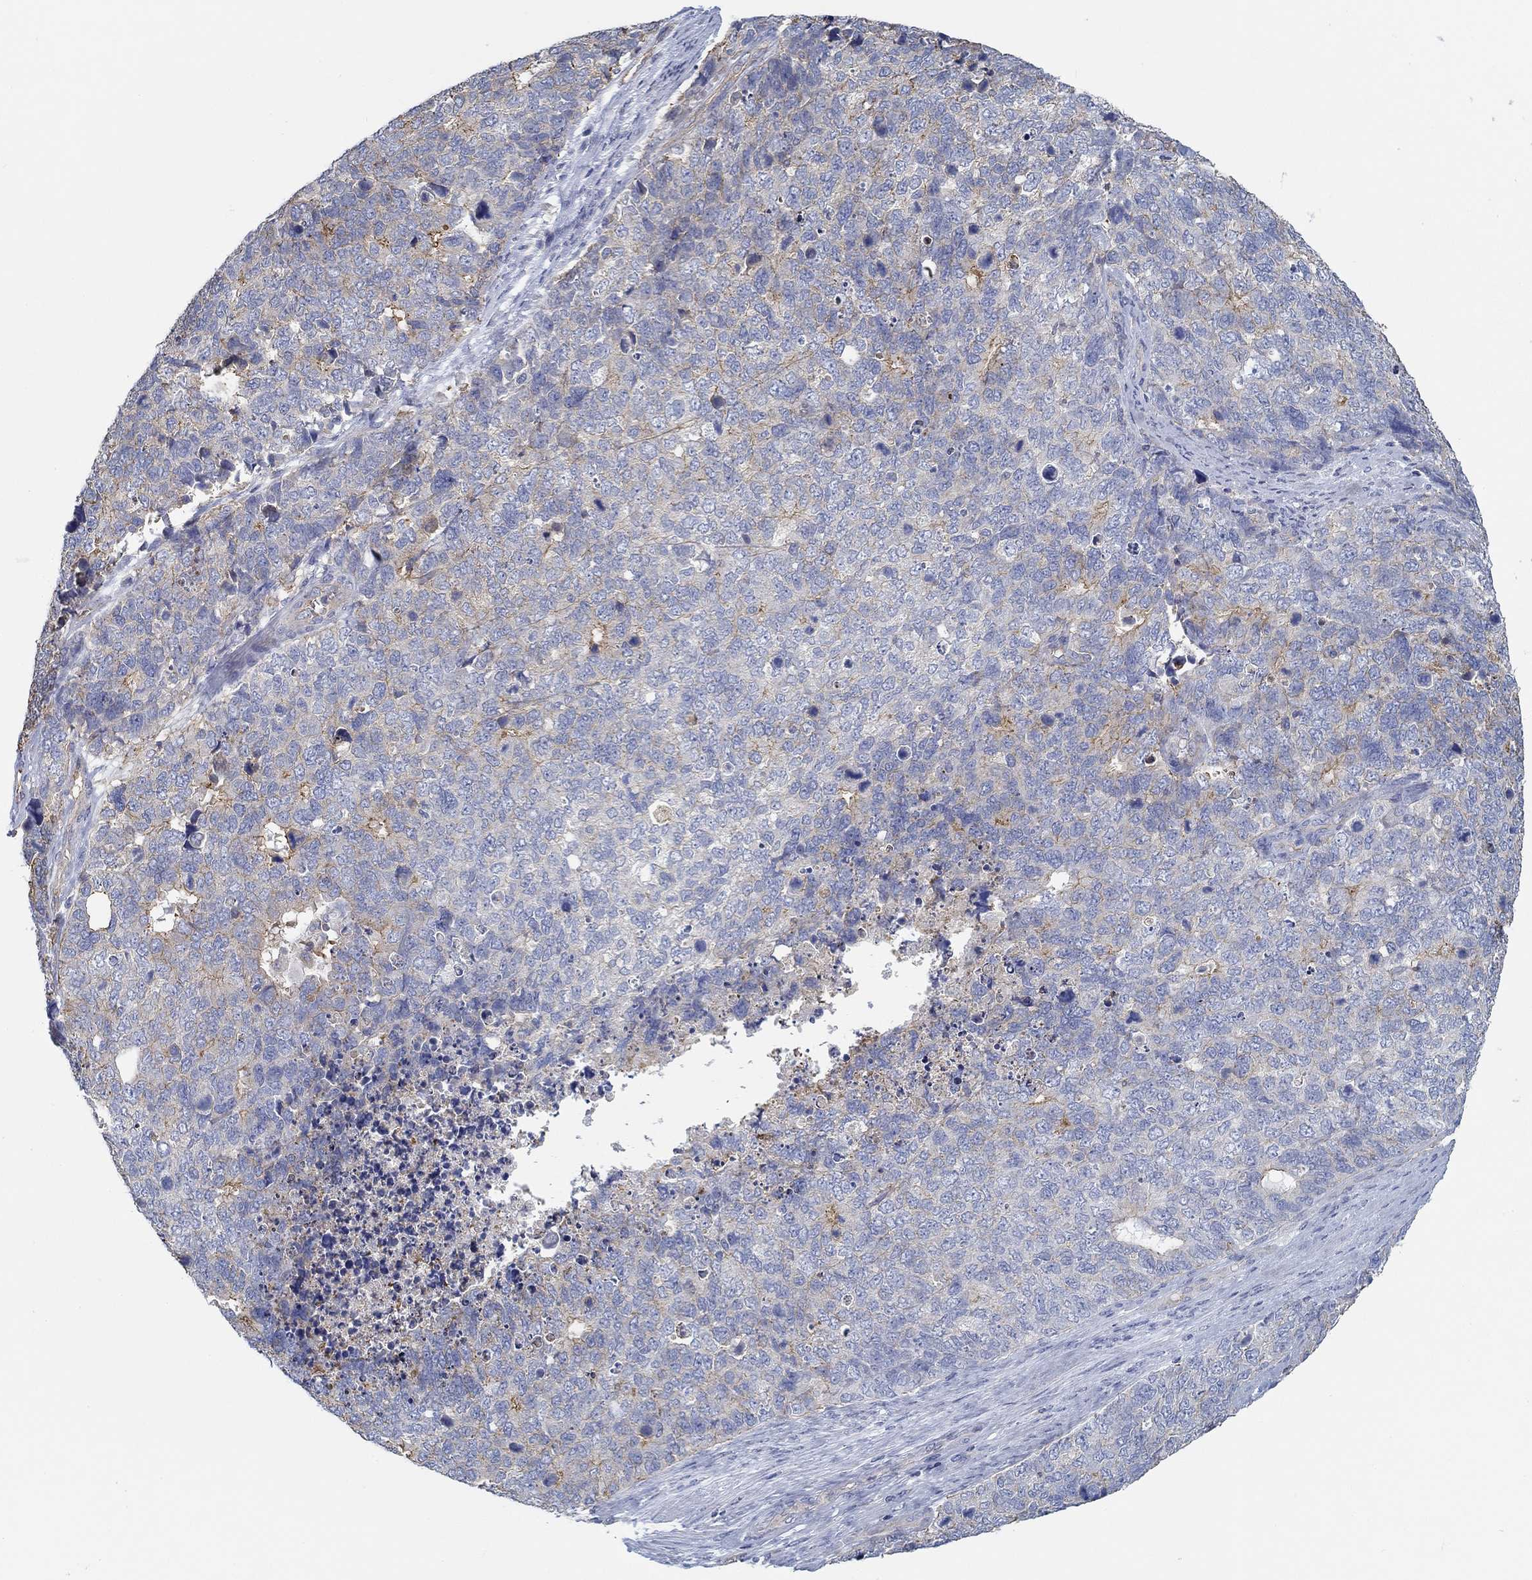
{"staining": {"intensity": "moderate", "quantity": "<25%", "location": "cytoplasmic/membranous"}, "tissue": "cervical cancer", "cell_type": "Tumor cells", "image_type": "cancer", "snomed": [{"axis": "morphology", "description": "Squamous cell carcinoma, NOS"}, {"axis": "topography", "description": "Cervix"}], "caption": "Immunohistochemical staining of human cervical cancer (squamous cell carcinoma) demonstrates low levels of moderate cytoplasmic/membranous positivity in about <25% of tumor cells. (Brightfield microscopy of DAB IHC at high magnification).", "gene": "BBOF1", "patient": {"sex": "female", "age": 63}}